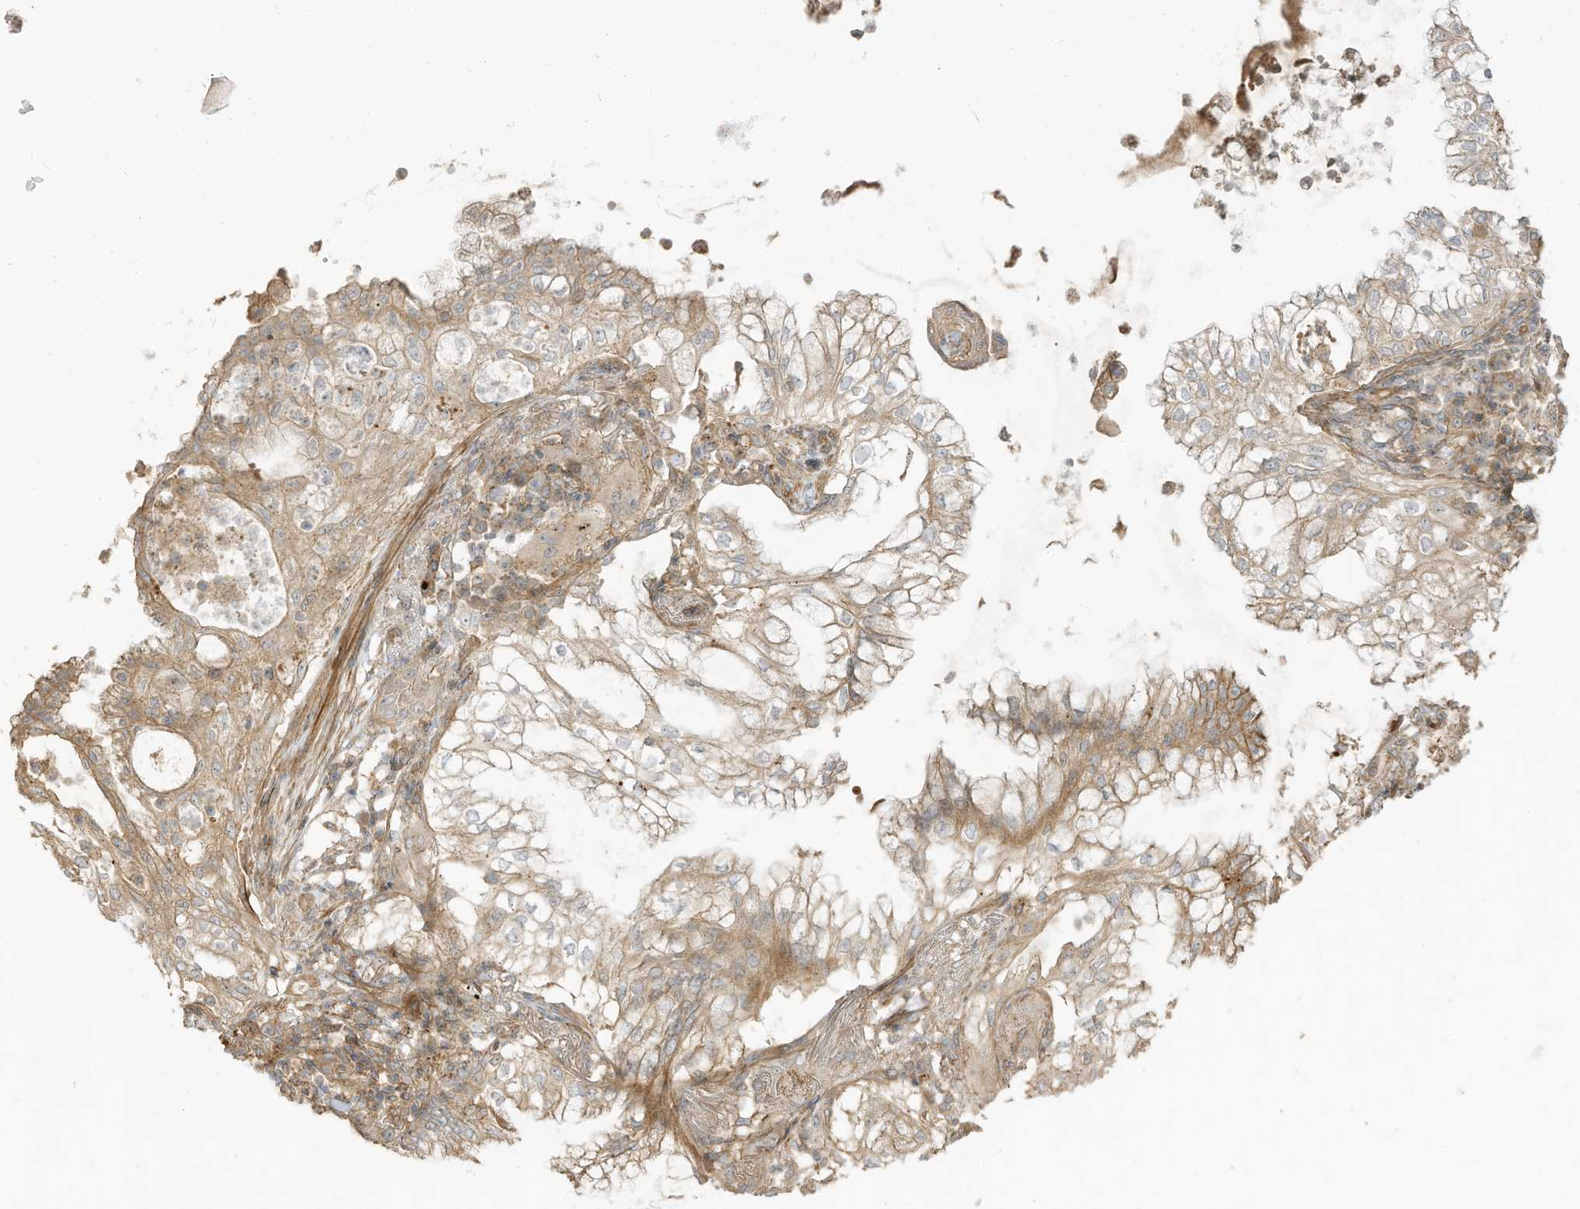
{"staining": {"intensity": "weak", "quantity": ">75%", "location": "cytoplasmic/membranous"}, "tissue": "lung cancer", "cell_type": "Tumor cells", "image_type": "cancer", "snomed": [{"axis": "morphology", "description": "Adenocarcinoma, NOS"}, {"axis": "topography", "description": "Lung"}], "caption": "Human lung adenocarcinoma stained with a brown dye shows weak cytoplasmic/membranous positive positivity in about >75% of tumor cells.", "gene": "ENTR1", "patient": {"sex": "female", "age": 70}}